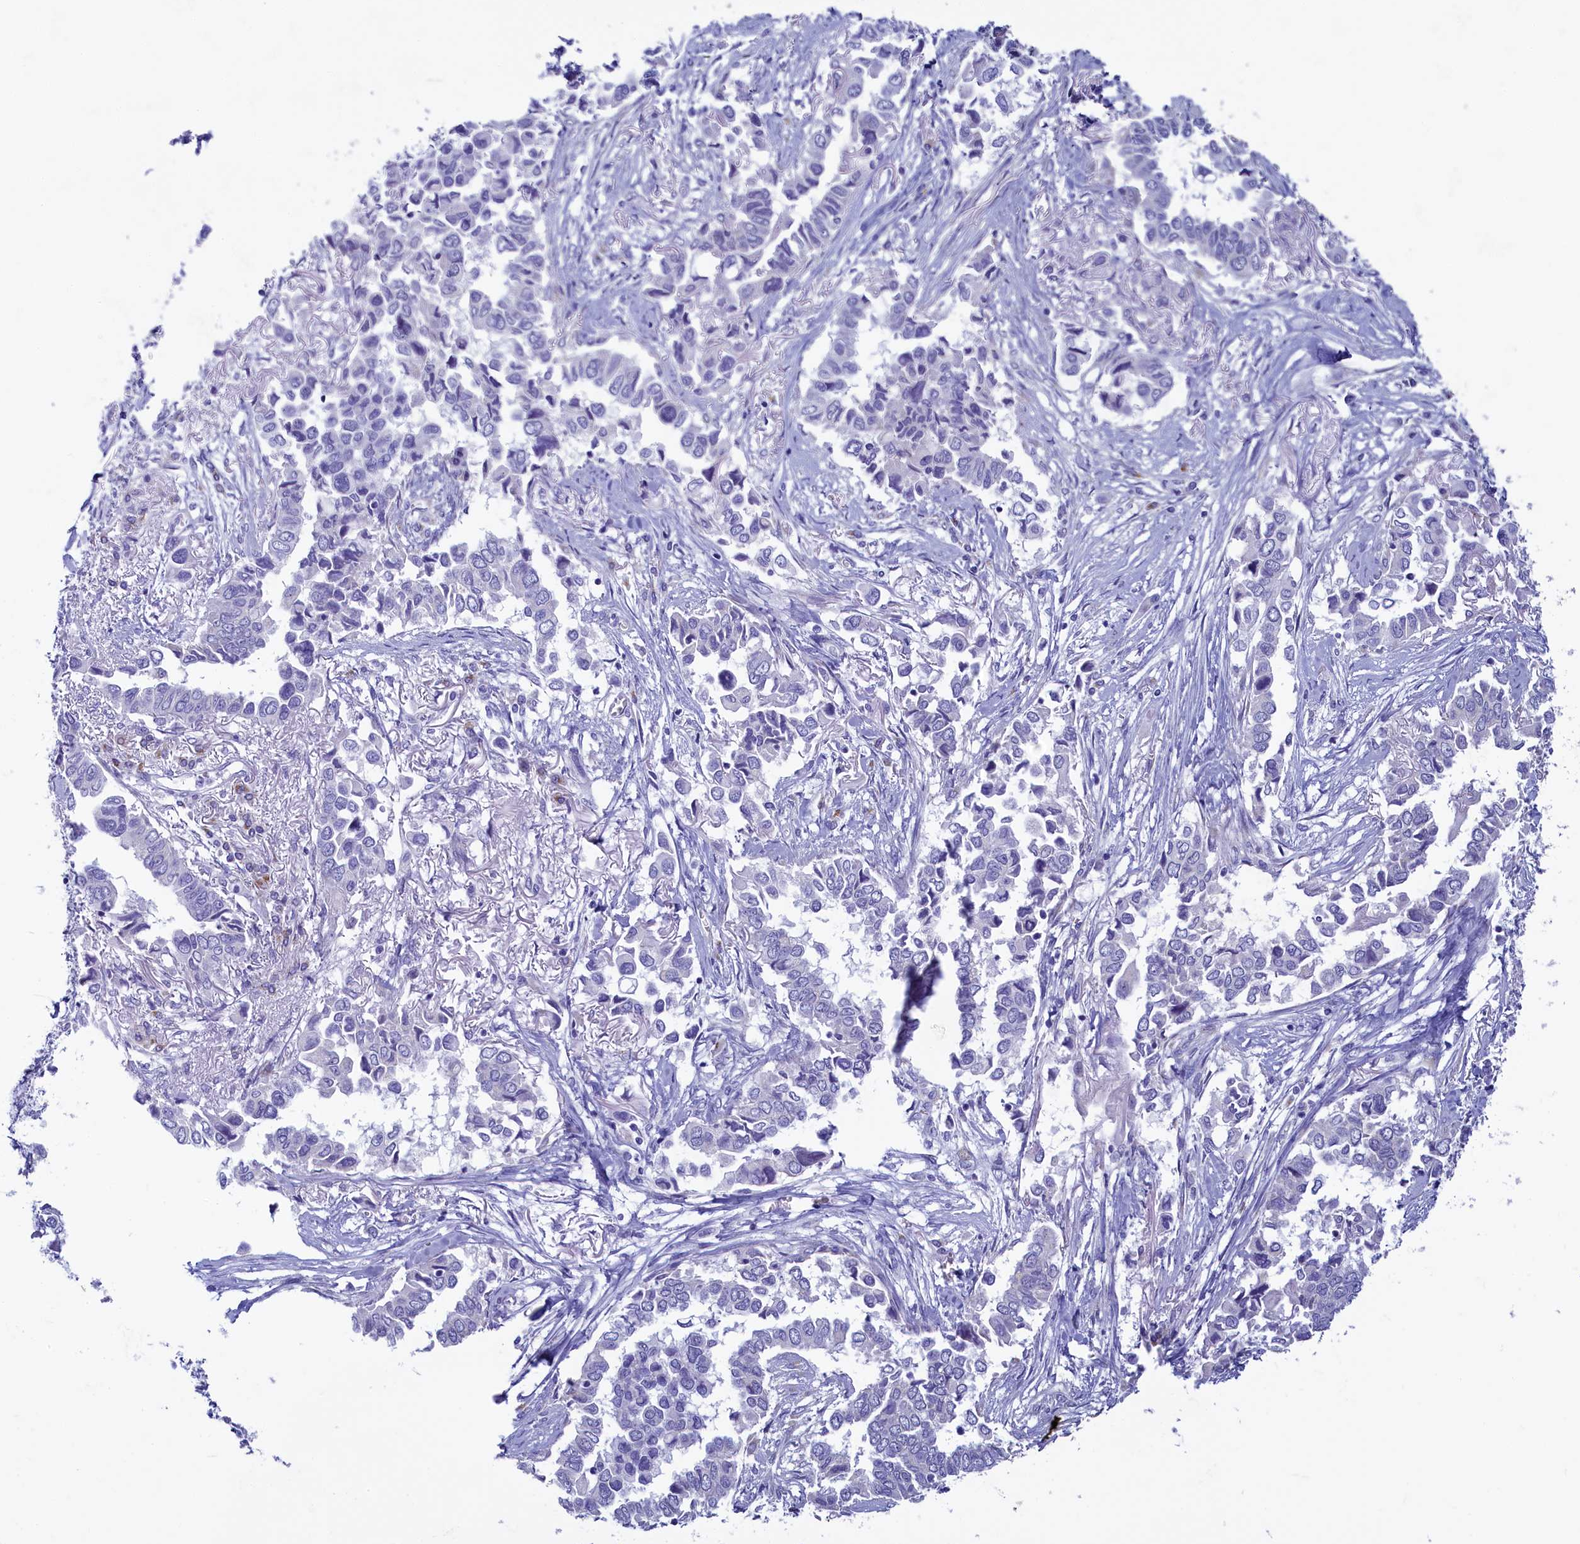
{"staining": {"intensity": "negative", "quantity": "none", "location": "none"}, "tissue": "lung cancer", "cell_type": "Tumor cells", "image_type": "cancer", "snomed": [{"axis": "morphology", "description": "Adenocarcinoma, NOS"}, {"axis": "topography", "description": "Lung"}], "caption": "DAB immunohistochemical staining of lung cancer exhibits no significant expression in tumor cells.", "gene": "SKA3", "patient": {"sex": "female", "age": 76}}